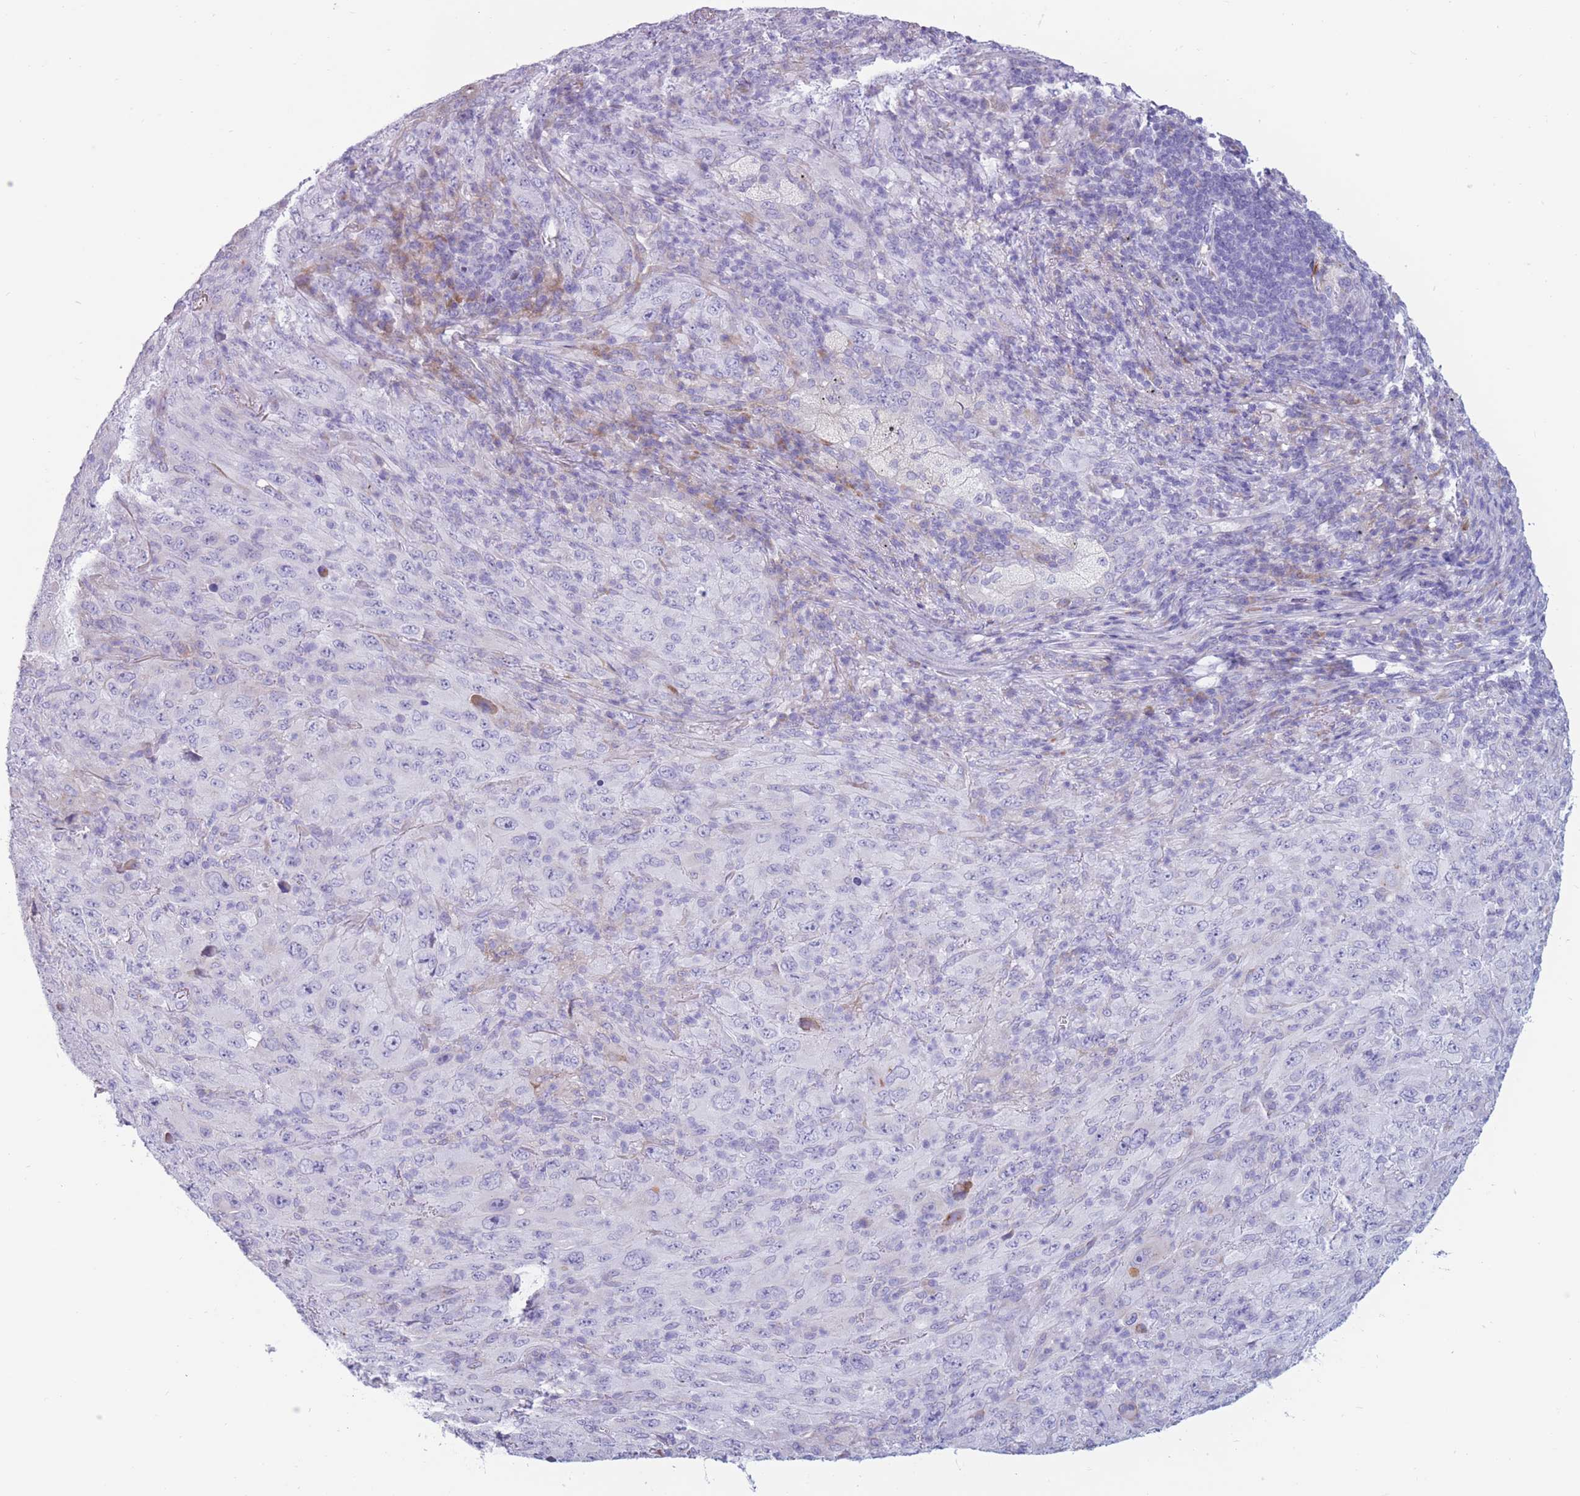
{"staining": {"intensity": "negative", "quantity": "none", "location": "none"}, "tissue": "melanoma", "cell_type": "Tumor cells", "image_type": "cancer", "snomed": [{"axis": "morphology", "description": "Malignant melanoma, Metastatic site"}, {"axis": "topography", "description": "Skin"}], "caption": "The histopathology image reveals no staining of tumor cells in melanoma.", "gene": "COL27A1", "patient": {"sex": "female", "age": 56}}